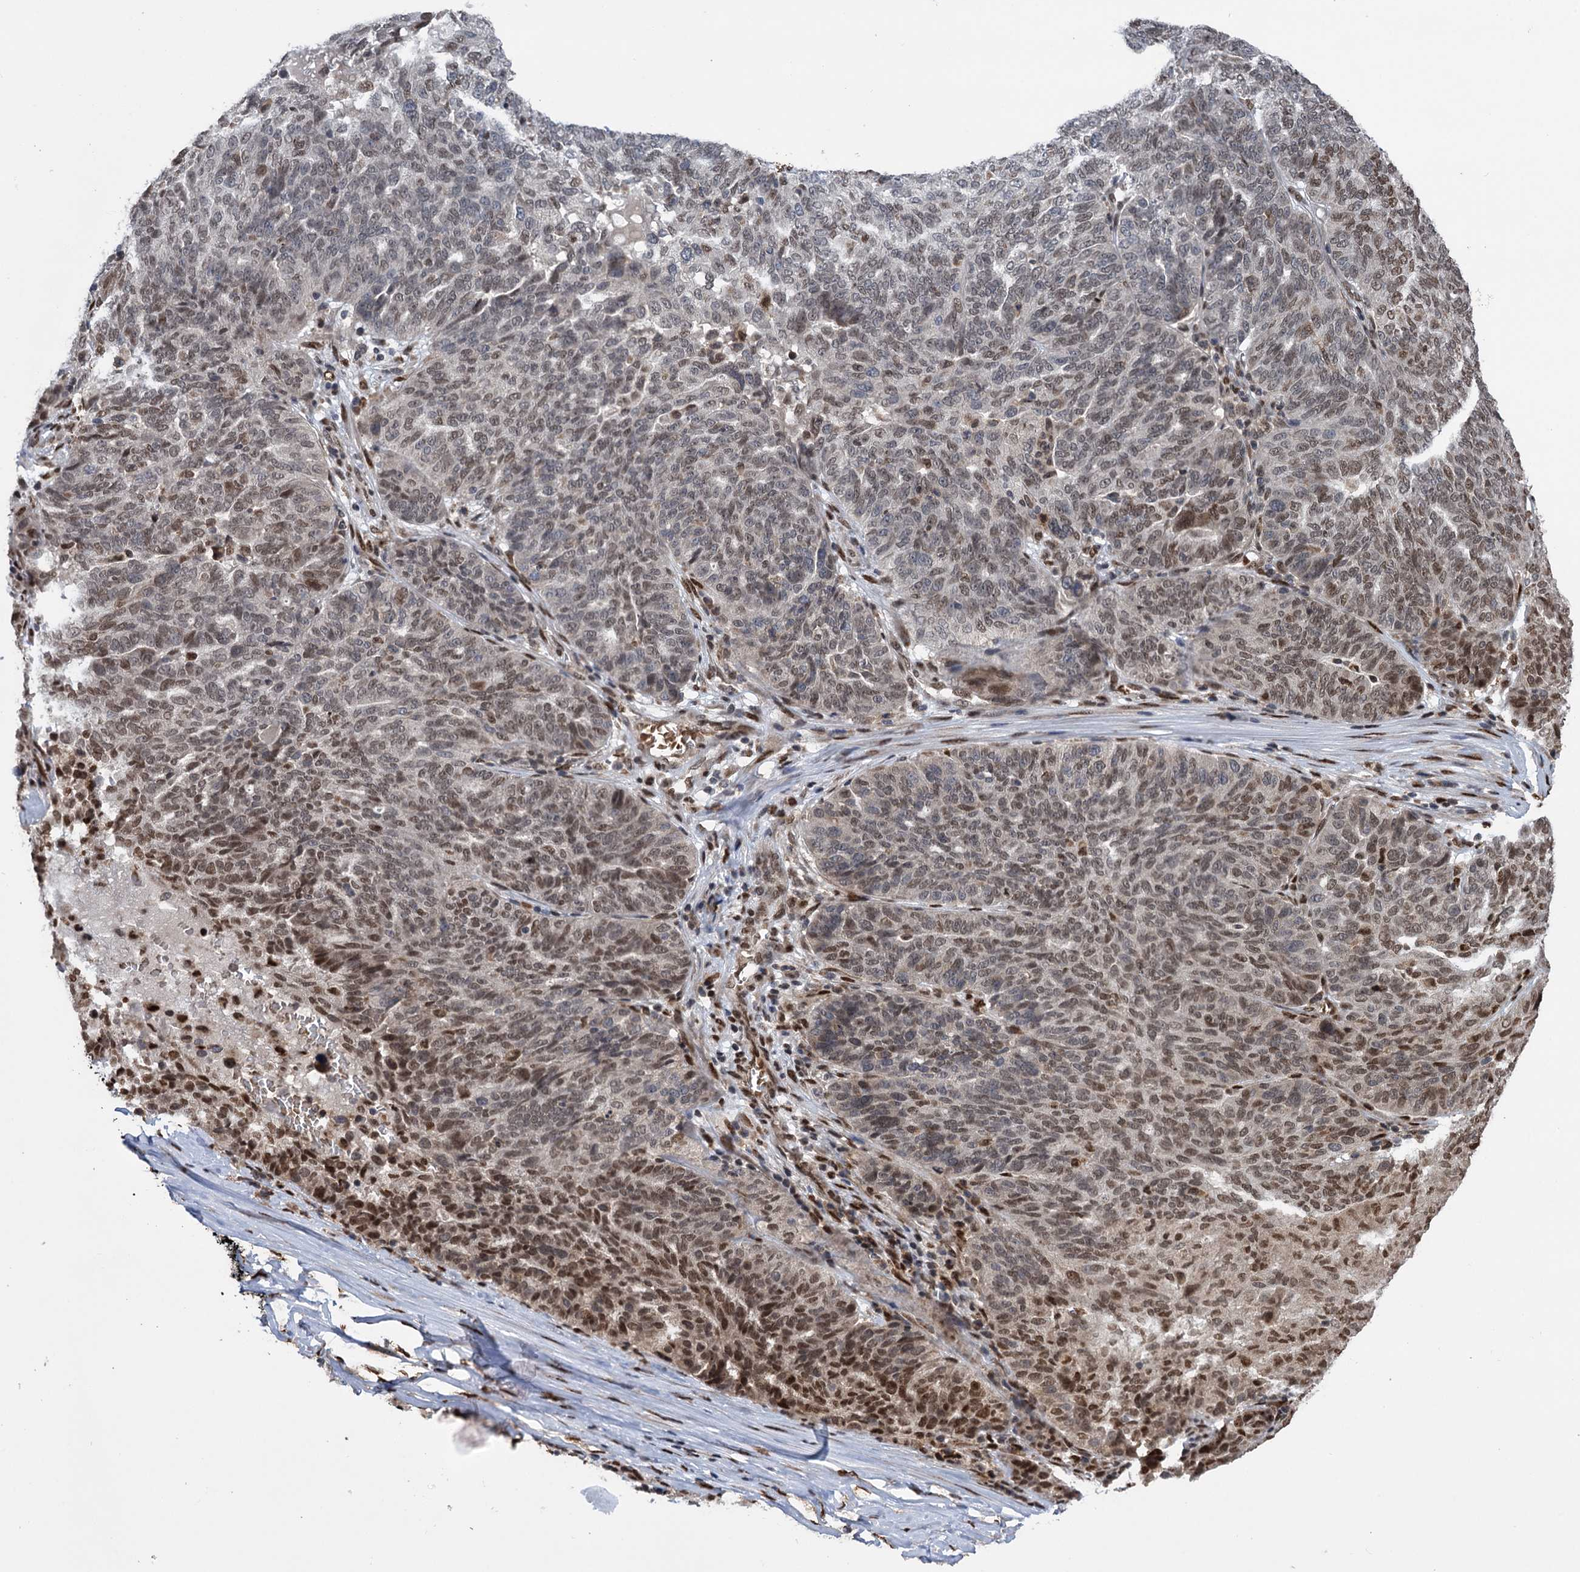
{"staining": {"intensity": "moderate", "quantity": "25%-75%", "location": "nuclear"}, "tissue": "ovarian cancer", "cell_type": "Tumor cells", "image_type": "cancer", "snomed": [{"axis": "morphology", "description": "Cystadenocarcinoma, serous, NOS"}, {"axis": "topography", "description": "Ovary"}], "caption": "Tumor cells show medium levels of moderate nuclear expression in approximately 25%-75% of cells in serous cystadenocarcinoma (ovarian). Immunohistochemistry (ihc) stains the protein of interest in brown and the nuclei are stained blue.", "gene": "MESD", "patient": {"sex": "female", "age": 59}}